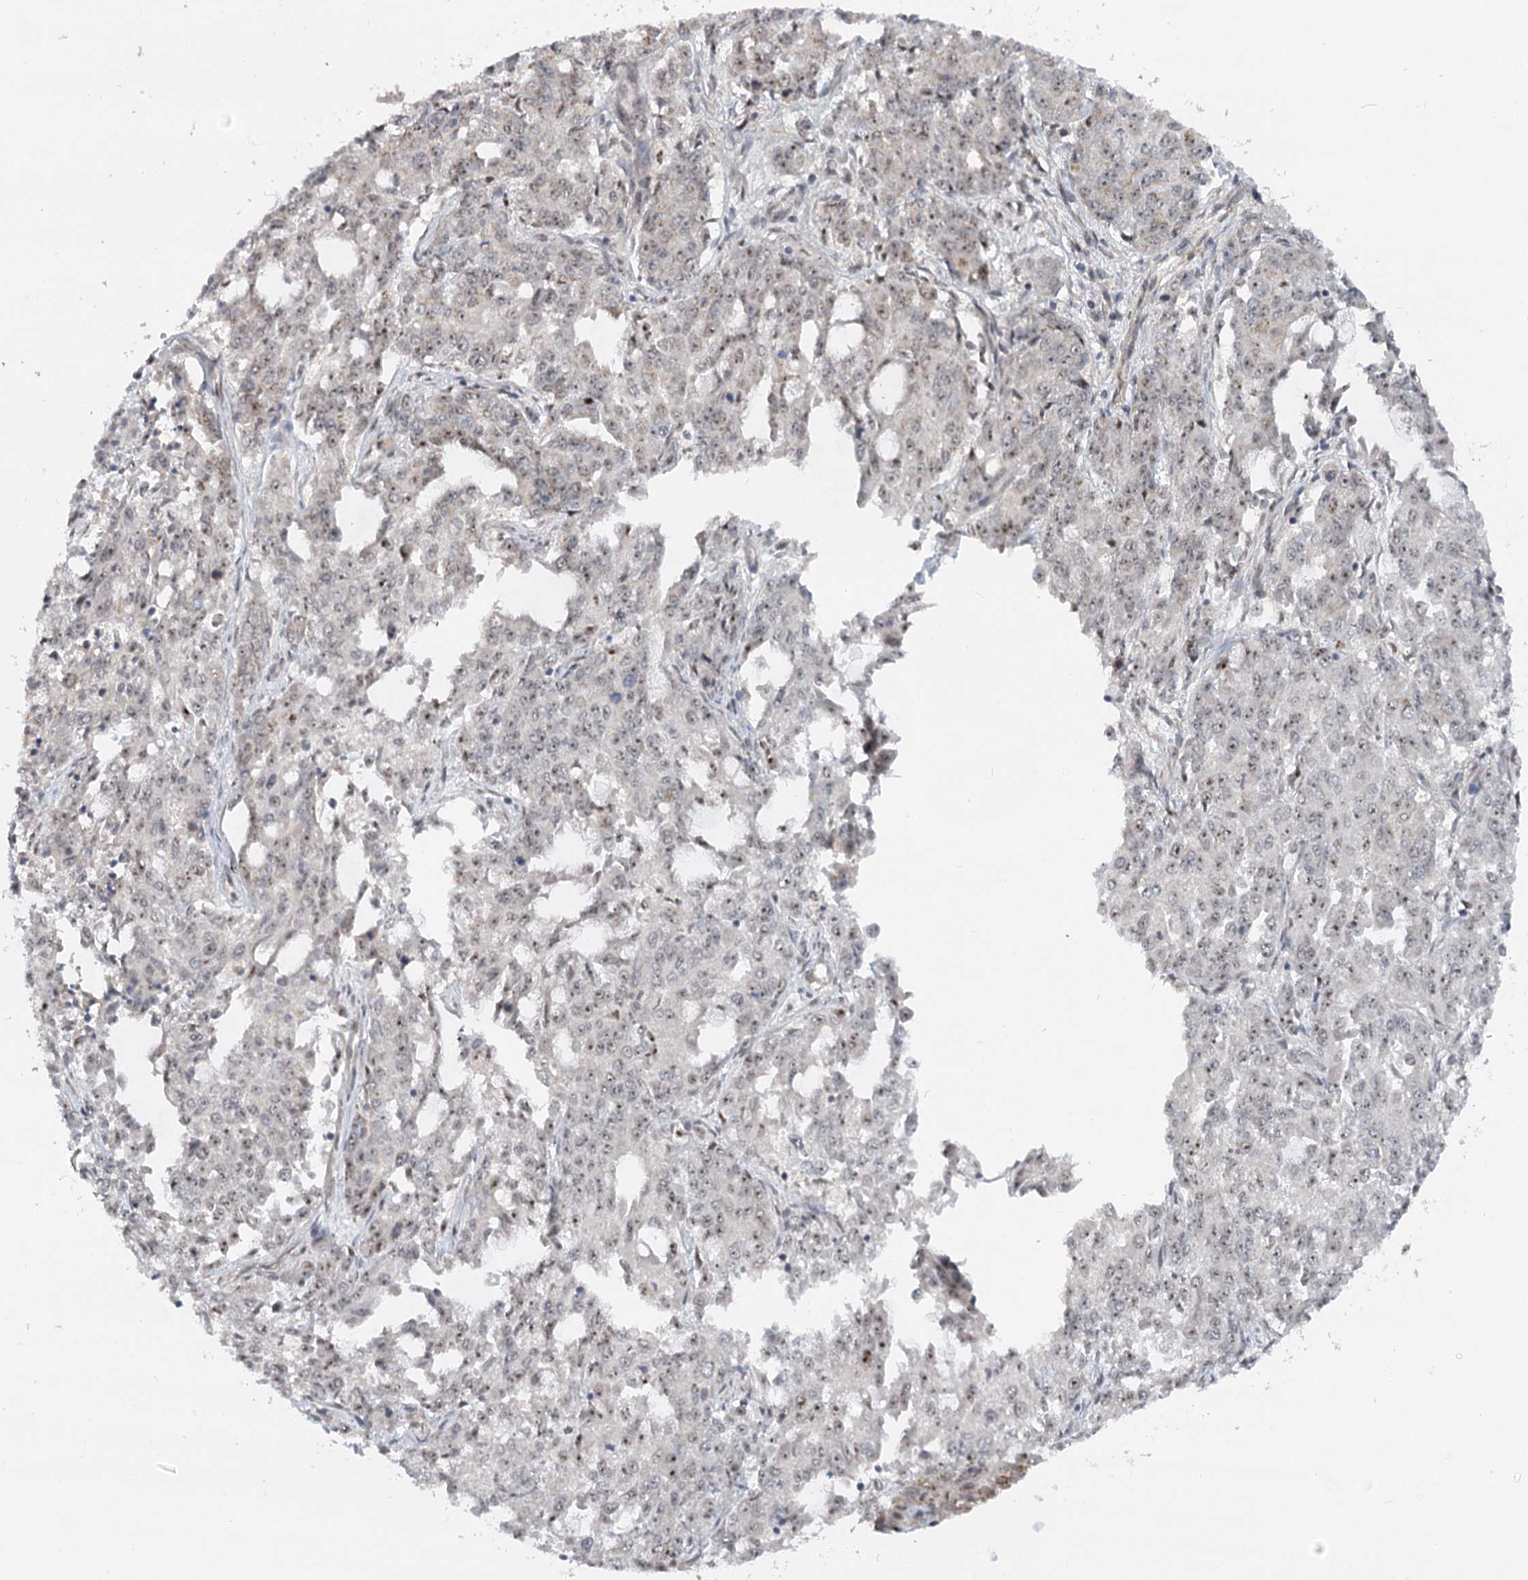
{"staining": {"intensity": "moderate", "quantity": "25%-75%", "location": "nuclear"}, "tissue": "endometrial cancer", "cell_type": "Tumor cells", "image_type": "cancer", "snomed": [{"axis": "morphology", "description": "Adenocarcinoma, NOS"}, {"axis": "topography", "description": "Endometrium"}], "caption": "Immunohistochemical staining of endometrial cancer (adenocarcinoma) shows medium levels of moderate nuclear positivity in approximately 25%-75% of tumor cells.", "gene": "GNL3L", "patient": {"sex": "female", "age": 50}}